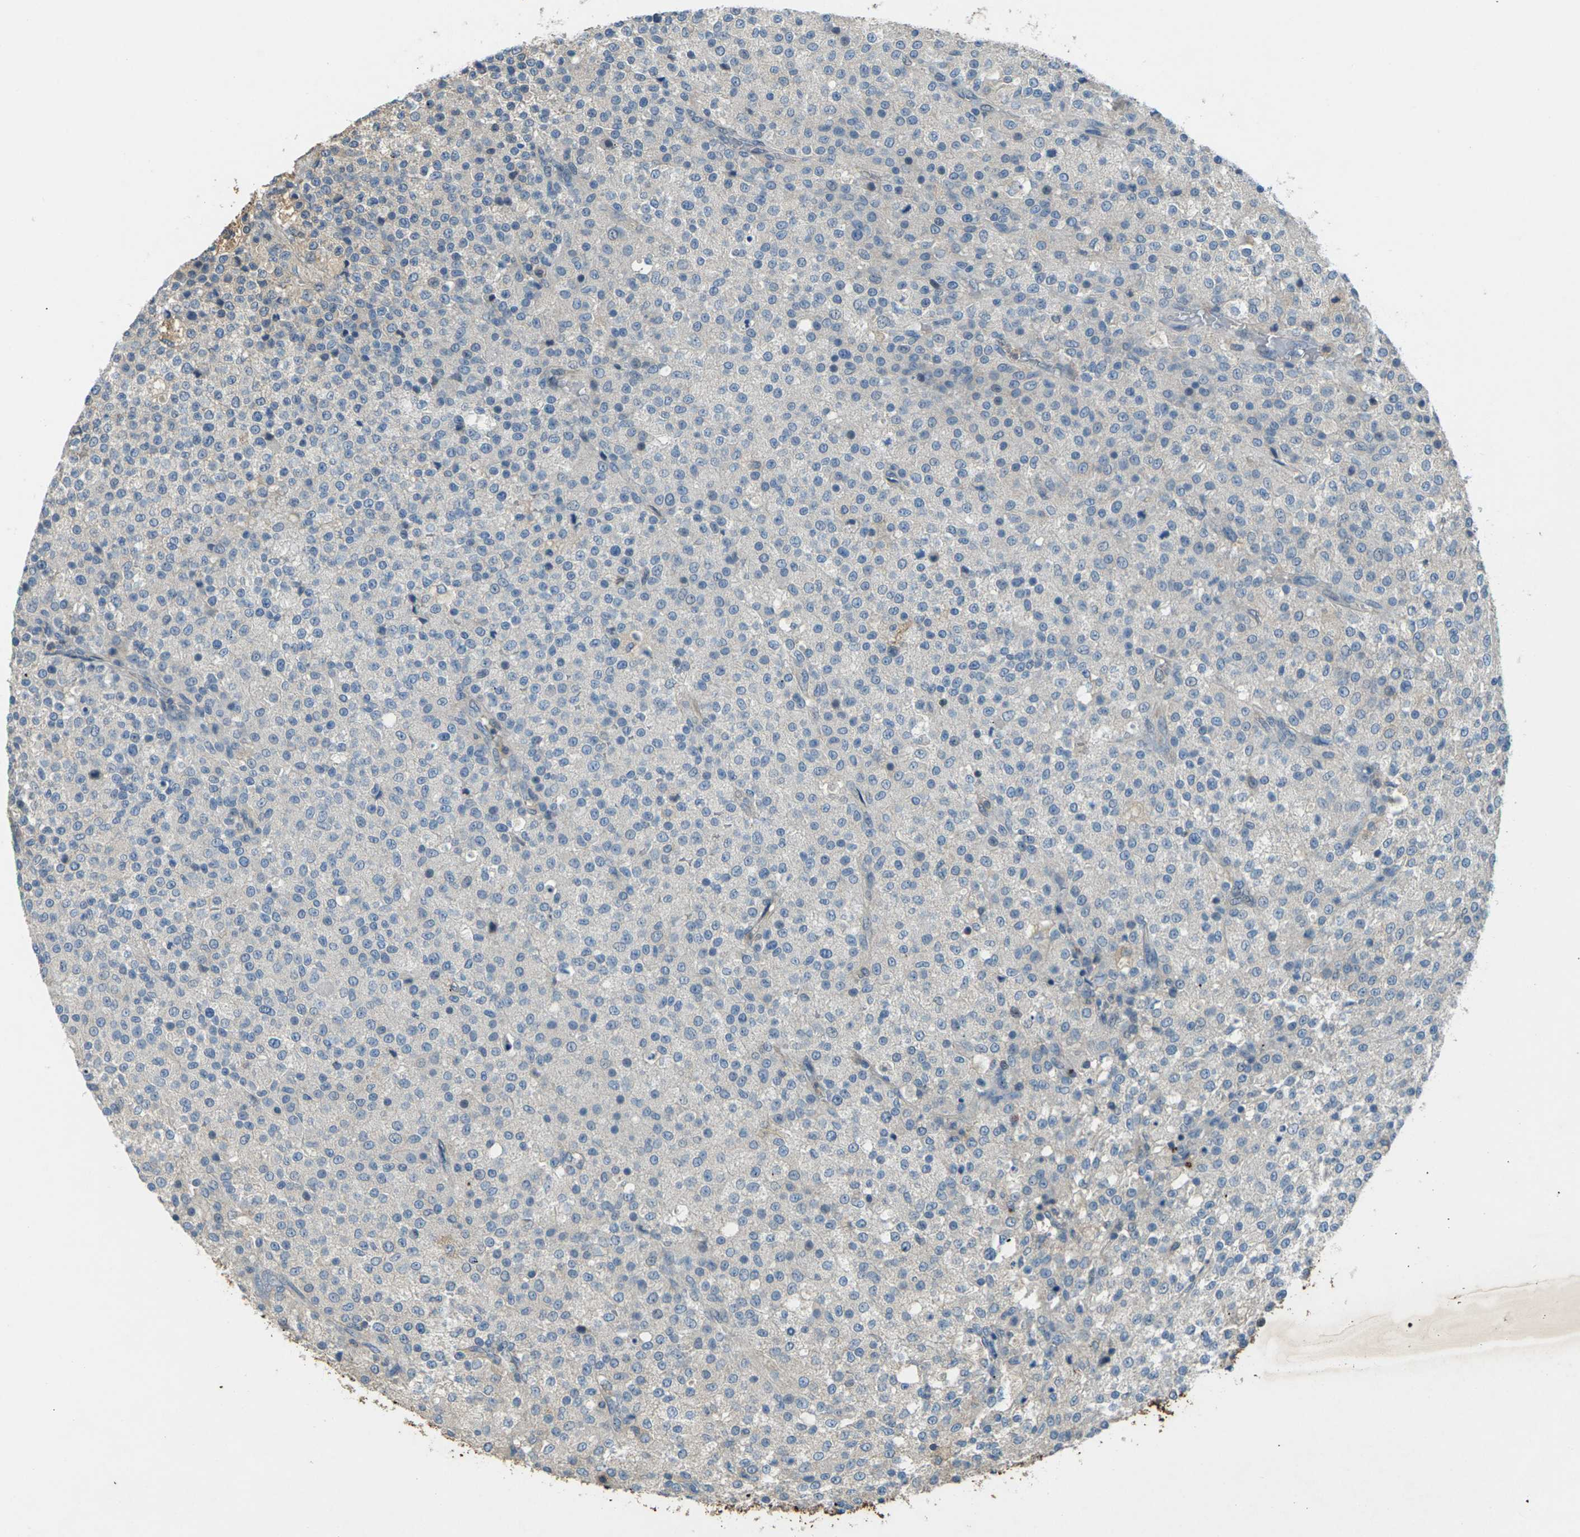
{"staining": {"intensity": "negative", "quantity": "none", "location": "none"}, "tissue": "testis cancer", "cell_type": "Tumor cells", "image_type": "cancer", "snomed": [{"axis": "morphology", "description": "Seminoma, NOS"}, {"axis": "topography", "description": "Testis"}], "caption": "Tumor cells are negative for brown protein staining in testis cancer. (DAB (3,3'-diaminobenzidine) immunohistochemistry (IHC), high magnification).", "gene": "SIGLEC14", "patient": {"sex": "male", "age": 59}}